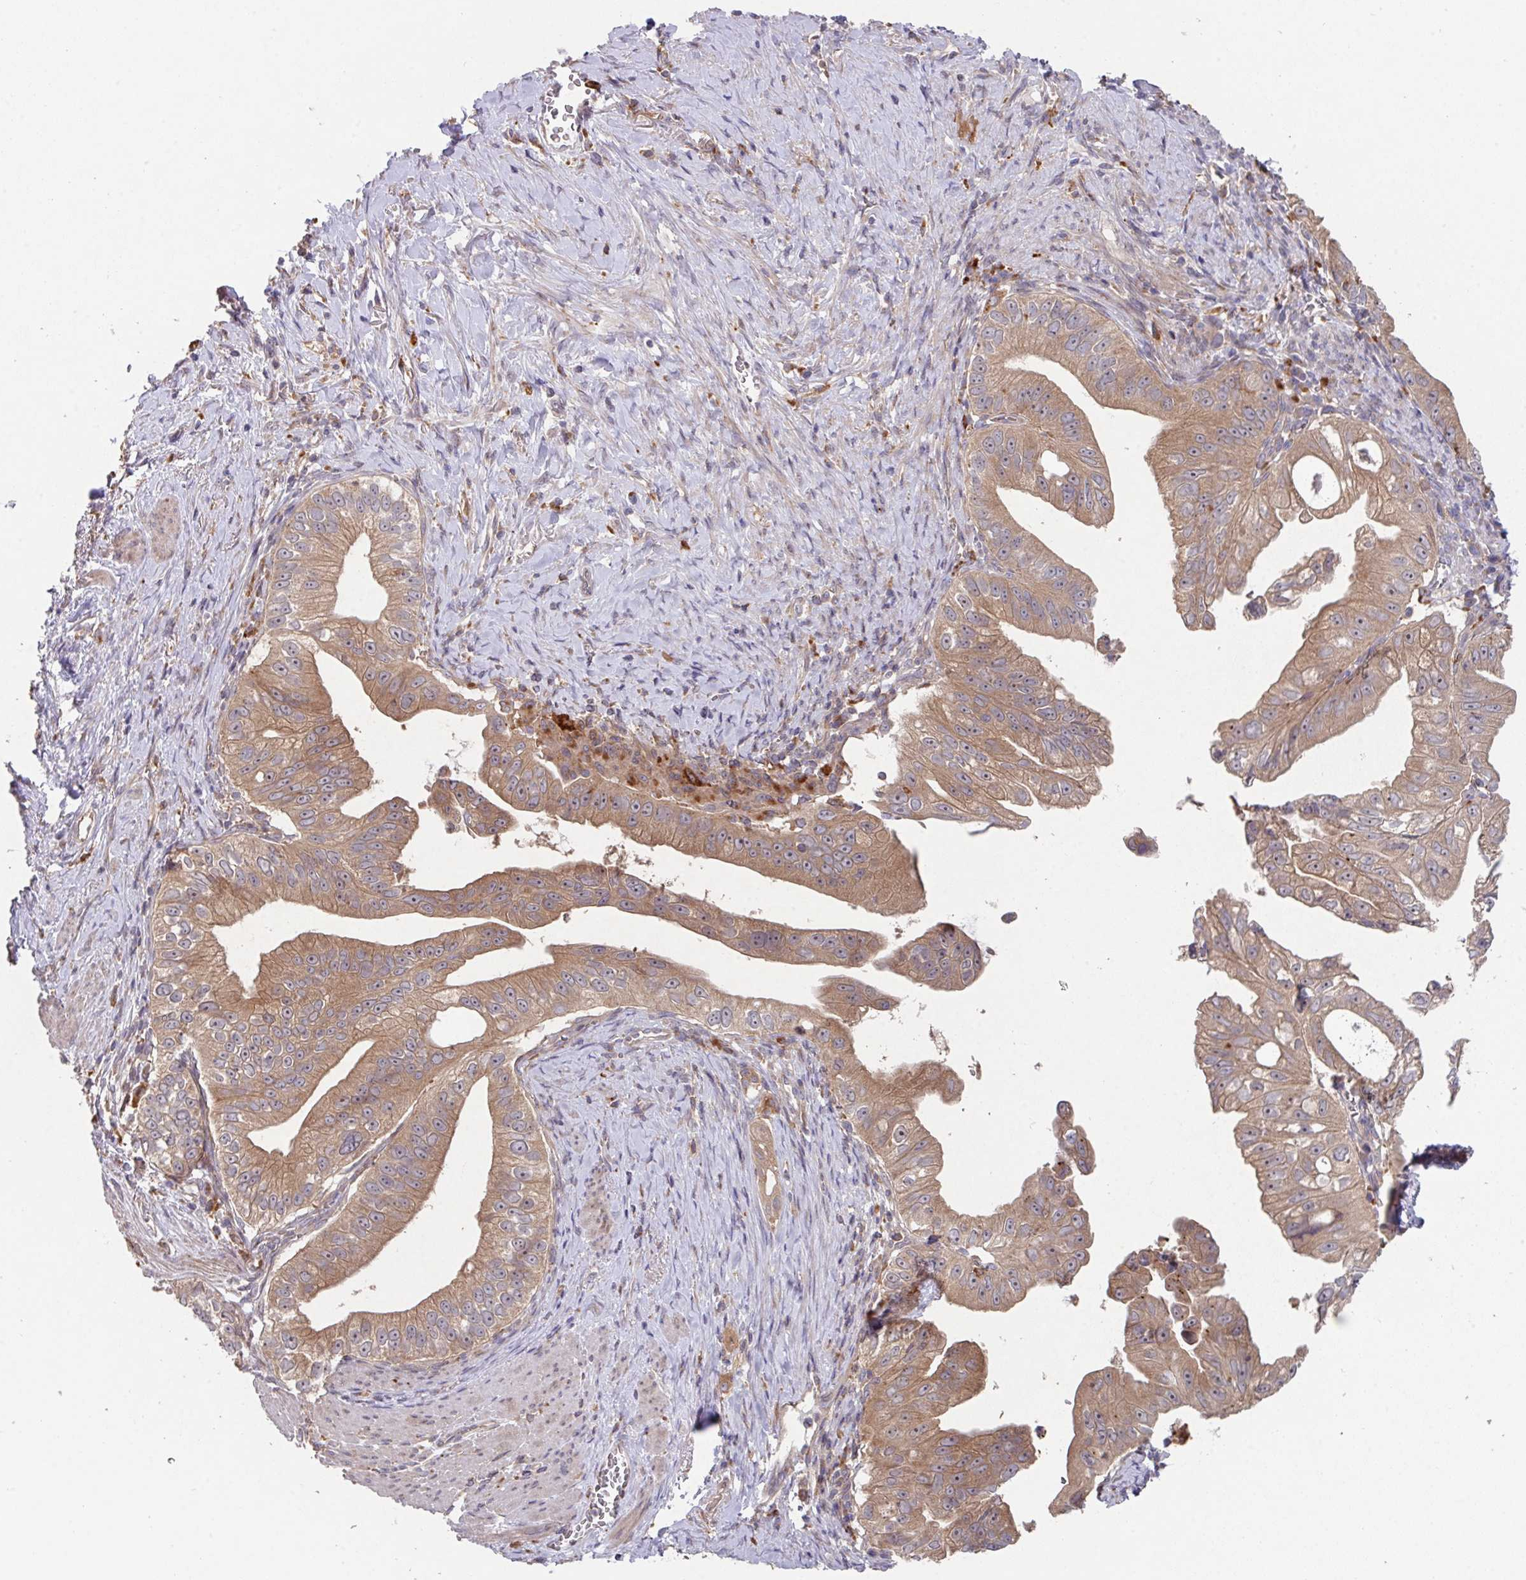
{"staining": {"intensity": "moderate", "quantity": ">75%", "location": "cytoplasmic/membranous"}, "tissue": "pancreatic cancer", "cell_type": "Tumor cells", "image_type": "cancer", "snomed": [{"axis": "morphology", "description": "Adenocarcinoma, NOS"}, {"axis": "topography", "description": "Pancreas"}], "caption": "Protein expression analysis of adenocarcinoma (pancreatic) exhibits moderate cytoplasmic/membranous positivity in approximately >75% of tumor cells.", "gene": "TRIM14", "patient": {"sex": "male", "age": 70}}